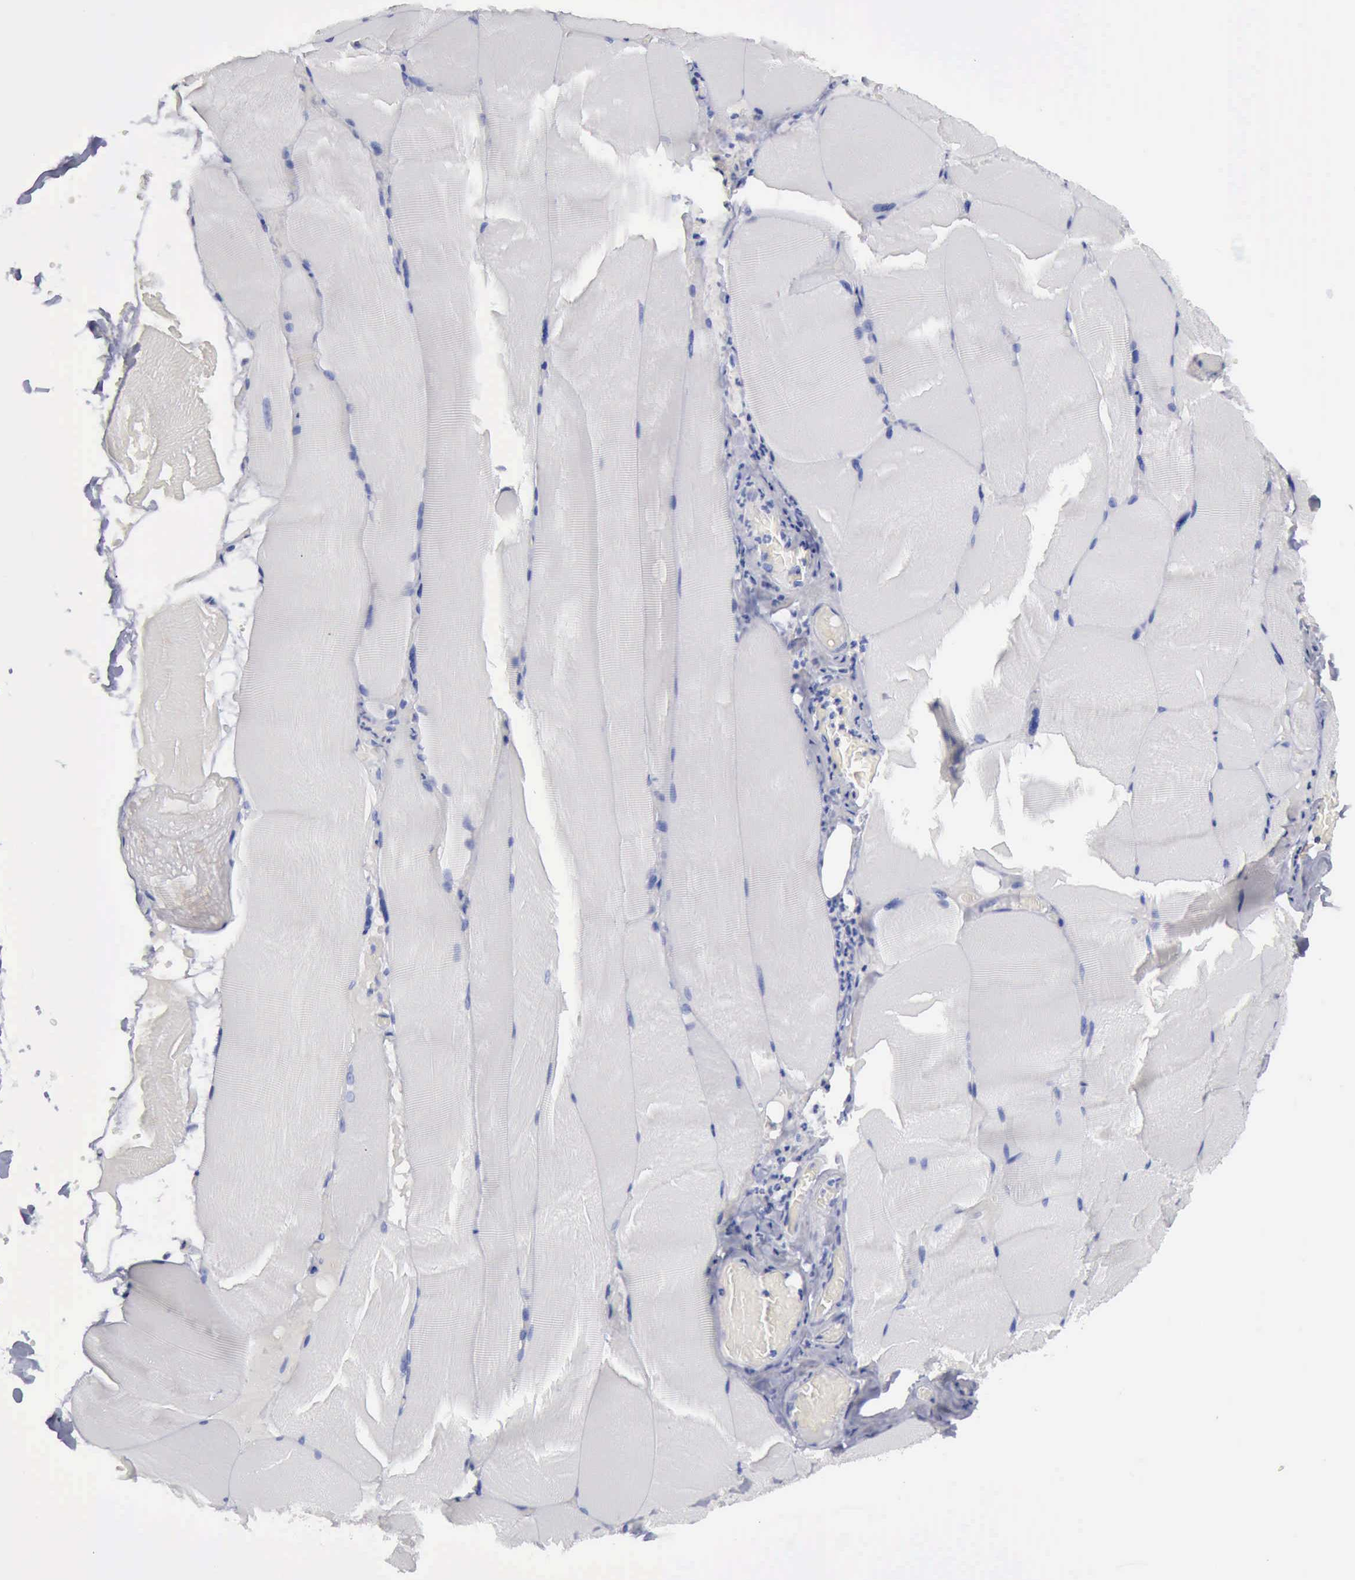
{"staining": {"intensity": "negative", "quantity": "none", "location": "none"}, "tissue": "skeletal muscle", "cell_type": "Myocytes", "image_type": "normal", "snomed": [{"axis": "morphology", "description": "Normal tissue, NOS"}, {"axis": "topography", "description": "Skeletal muscle"}], "caption": "High magnification brightfield microscopy of benign skeletal muscle stained with DAB (brown) and counterstained with hematoxylin (blue): myocytes show no significant positivity.", "gene": "CYP19A1", "patient": {"sex": "male", "age": 71}}